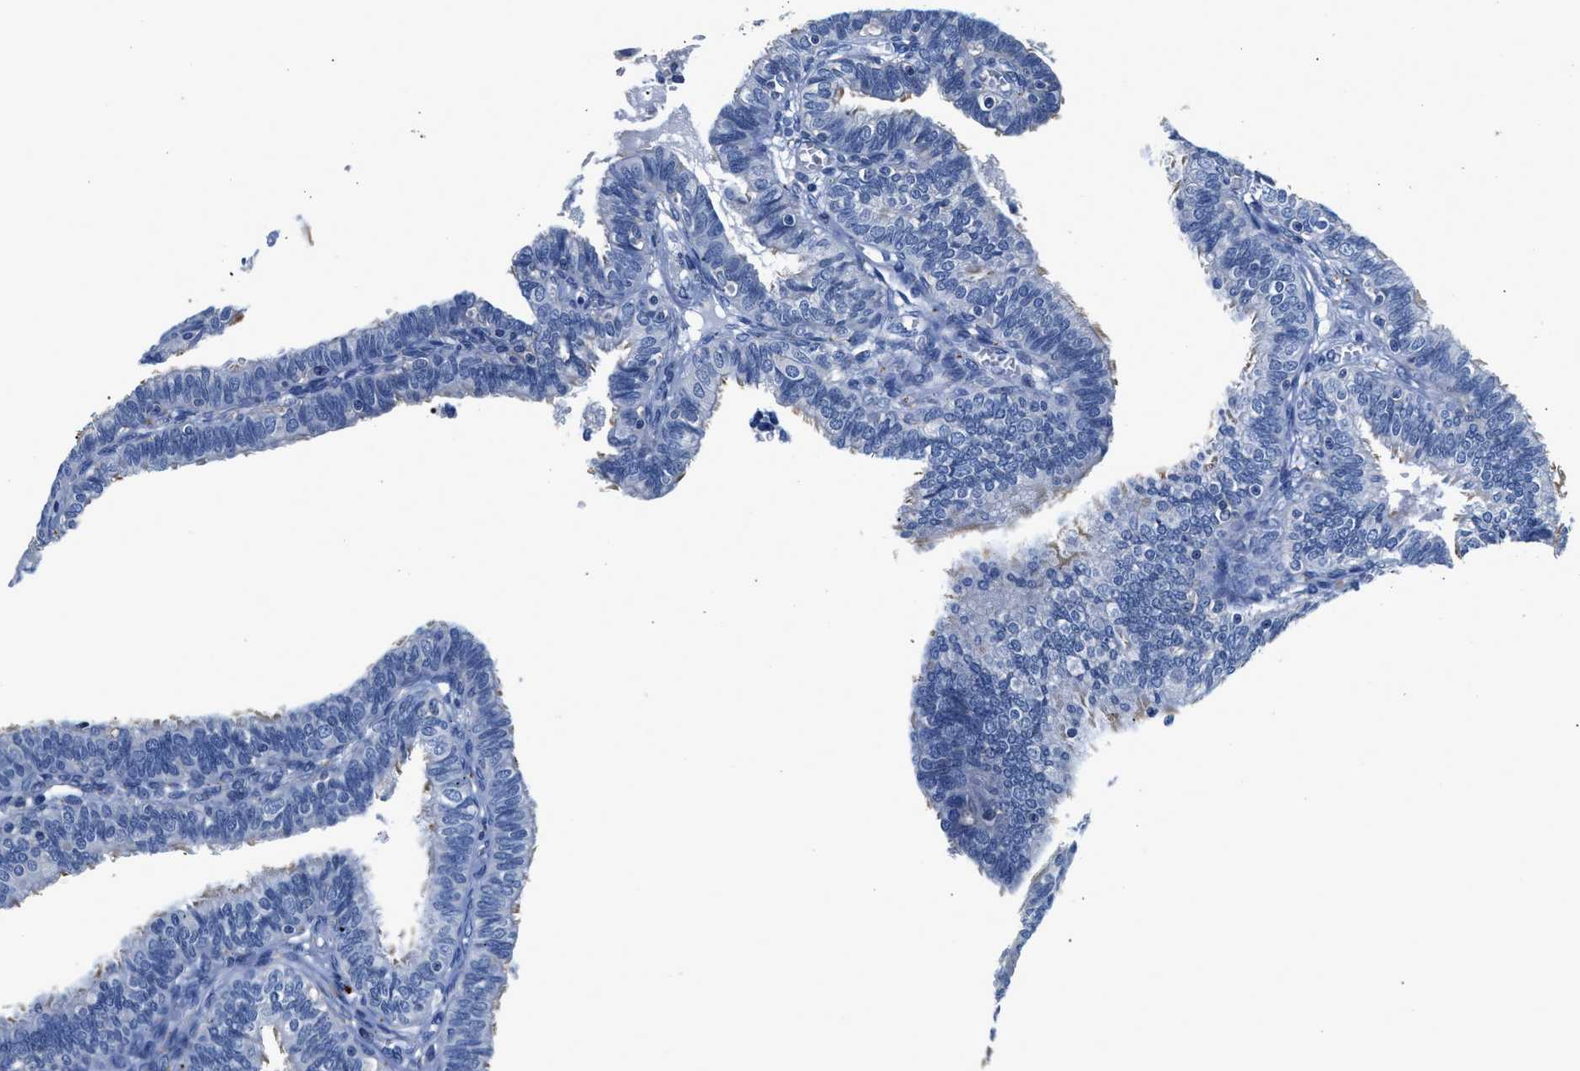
{"staining": {"intensity": "moderate", "quantity": "<25%", "location": "cytoplasmic/membranous"}, "tissue": "fallopian tube", "cell_type": "Glandular cells", "image_type": "normal", "snomed": [{"axis": "morphology", "description": "Normal tissue, NOS"}, {"axis": "topography", "description": "Fallopian tube"}], "caption": "This is a micrograph of immunohistochemistry (IHC) staining of benign fallopian tube, which shows moderate staining in the cytoplasmic/membranous of glandular cells.", "gene": "GNAI3", "patient": {"sex": "female", "age": 46}}